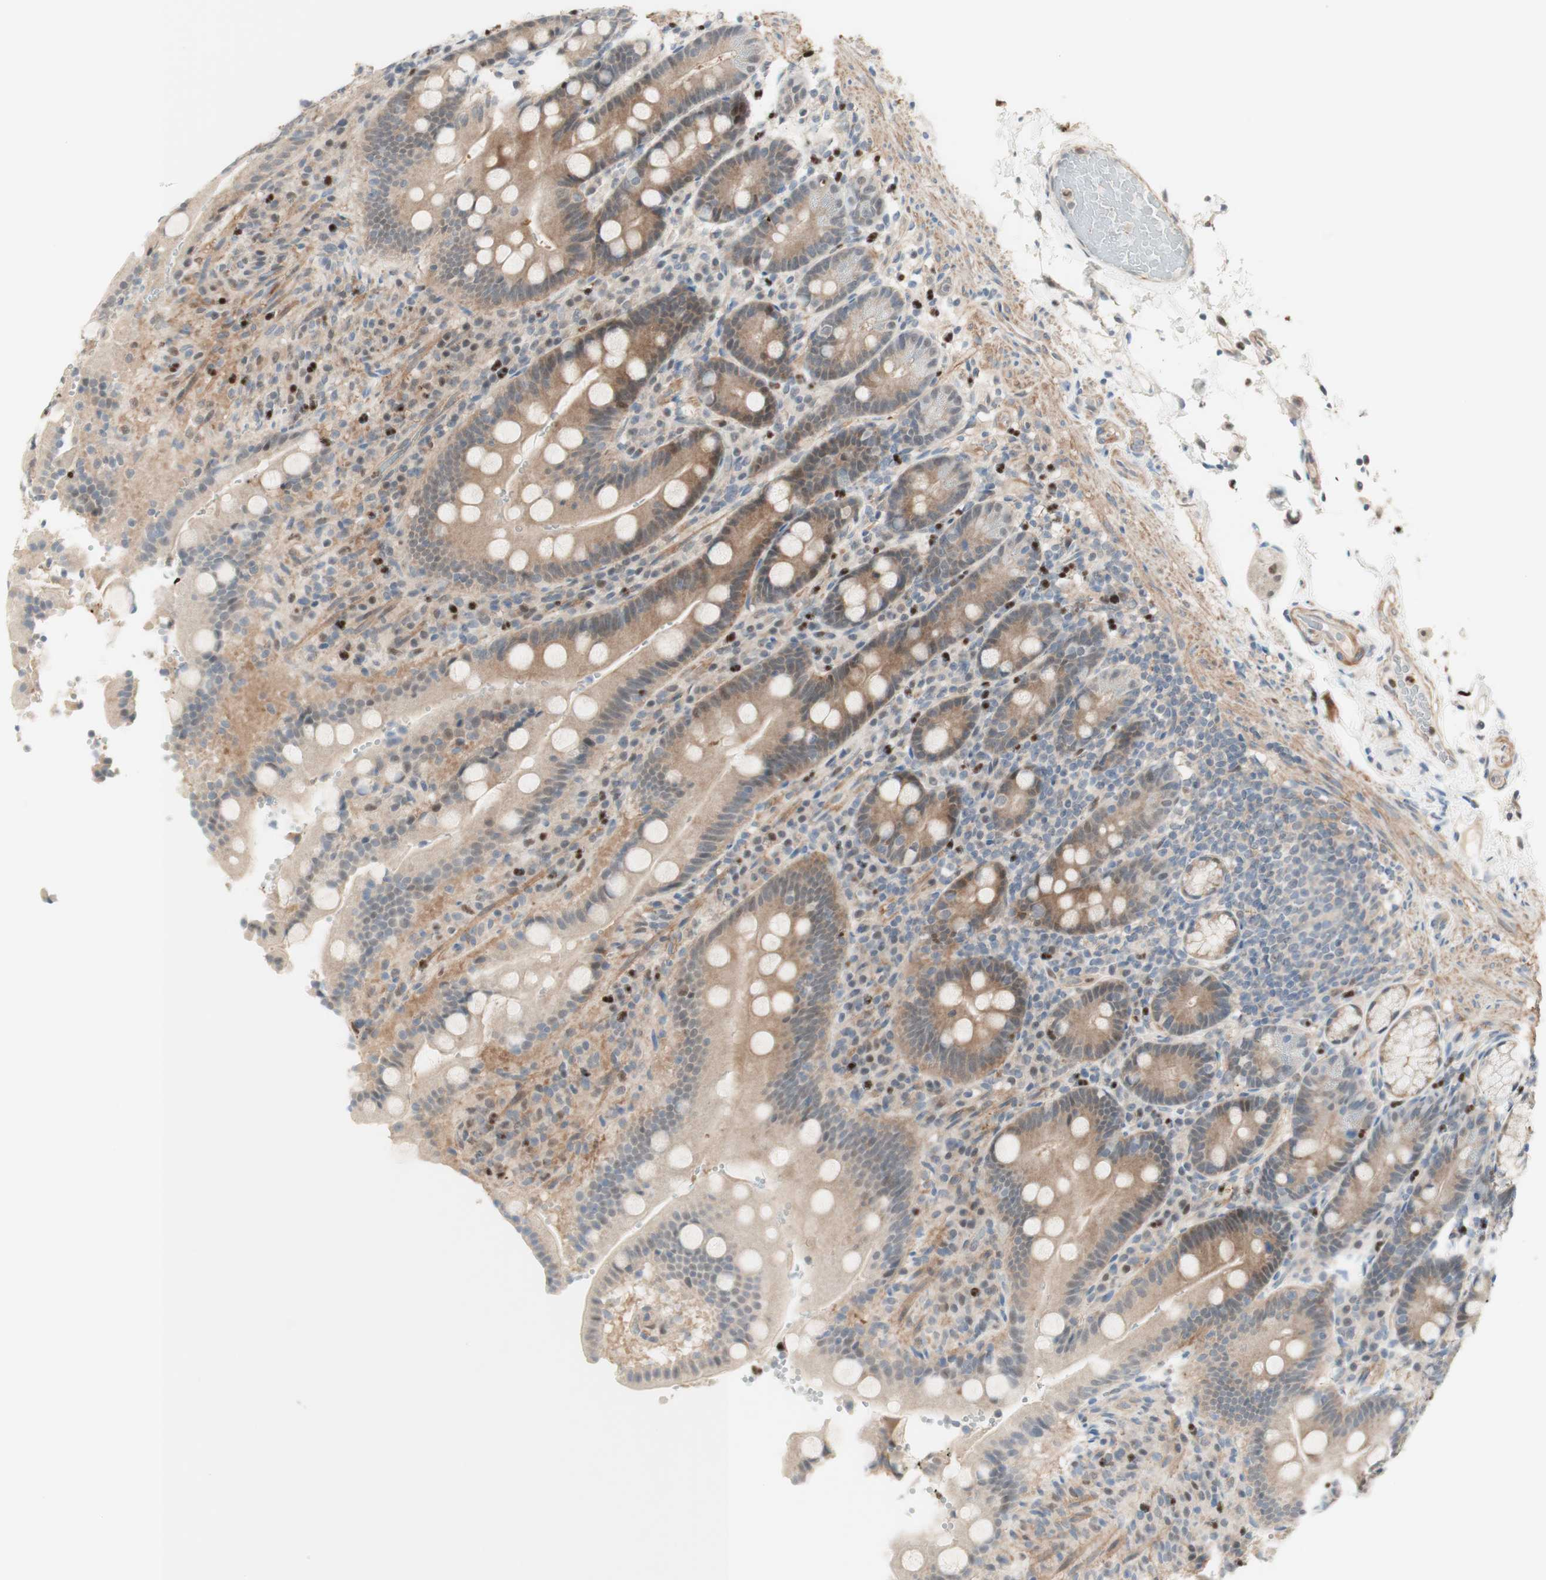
{"staining": {"intensity": "weak", "quantity": "25%-75%", "location": "cytoplasmic/membranous,nuclear"}, "tissue": "duodenum", "cell_type": "Glandular cells", "image_type": "normal", "snomed": [{"axis": "morphology", "description": "Normal tissue, NOS"}, {"axis": "topography", "description": "Small intestine, NOS"}], "caption": "Glandular cells reveal weak cytoplasmic/membranous,nuclear staining in about 25%-75% of cells in unremarkable duodenum.", "gene": "RFNG", "patient": {"sex": "female", "age": 71}}